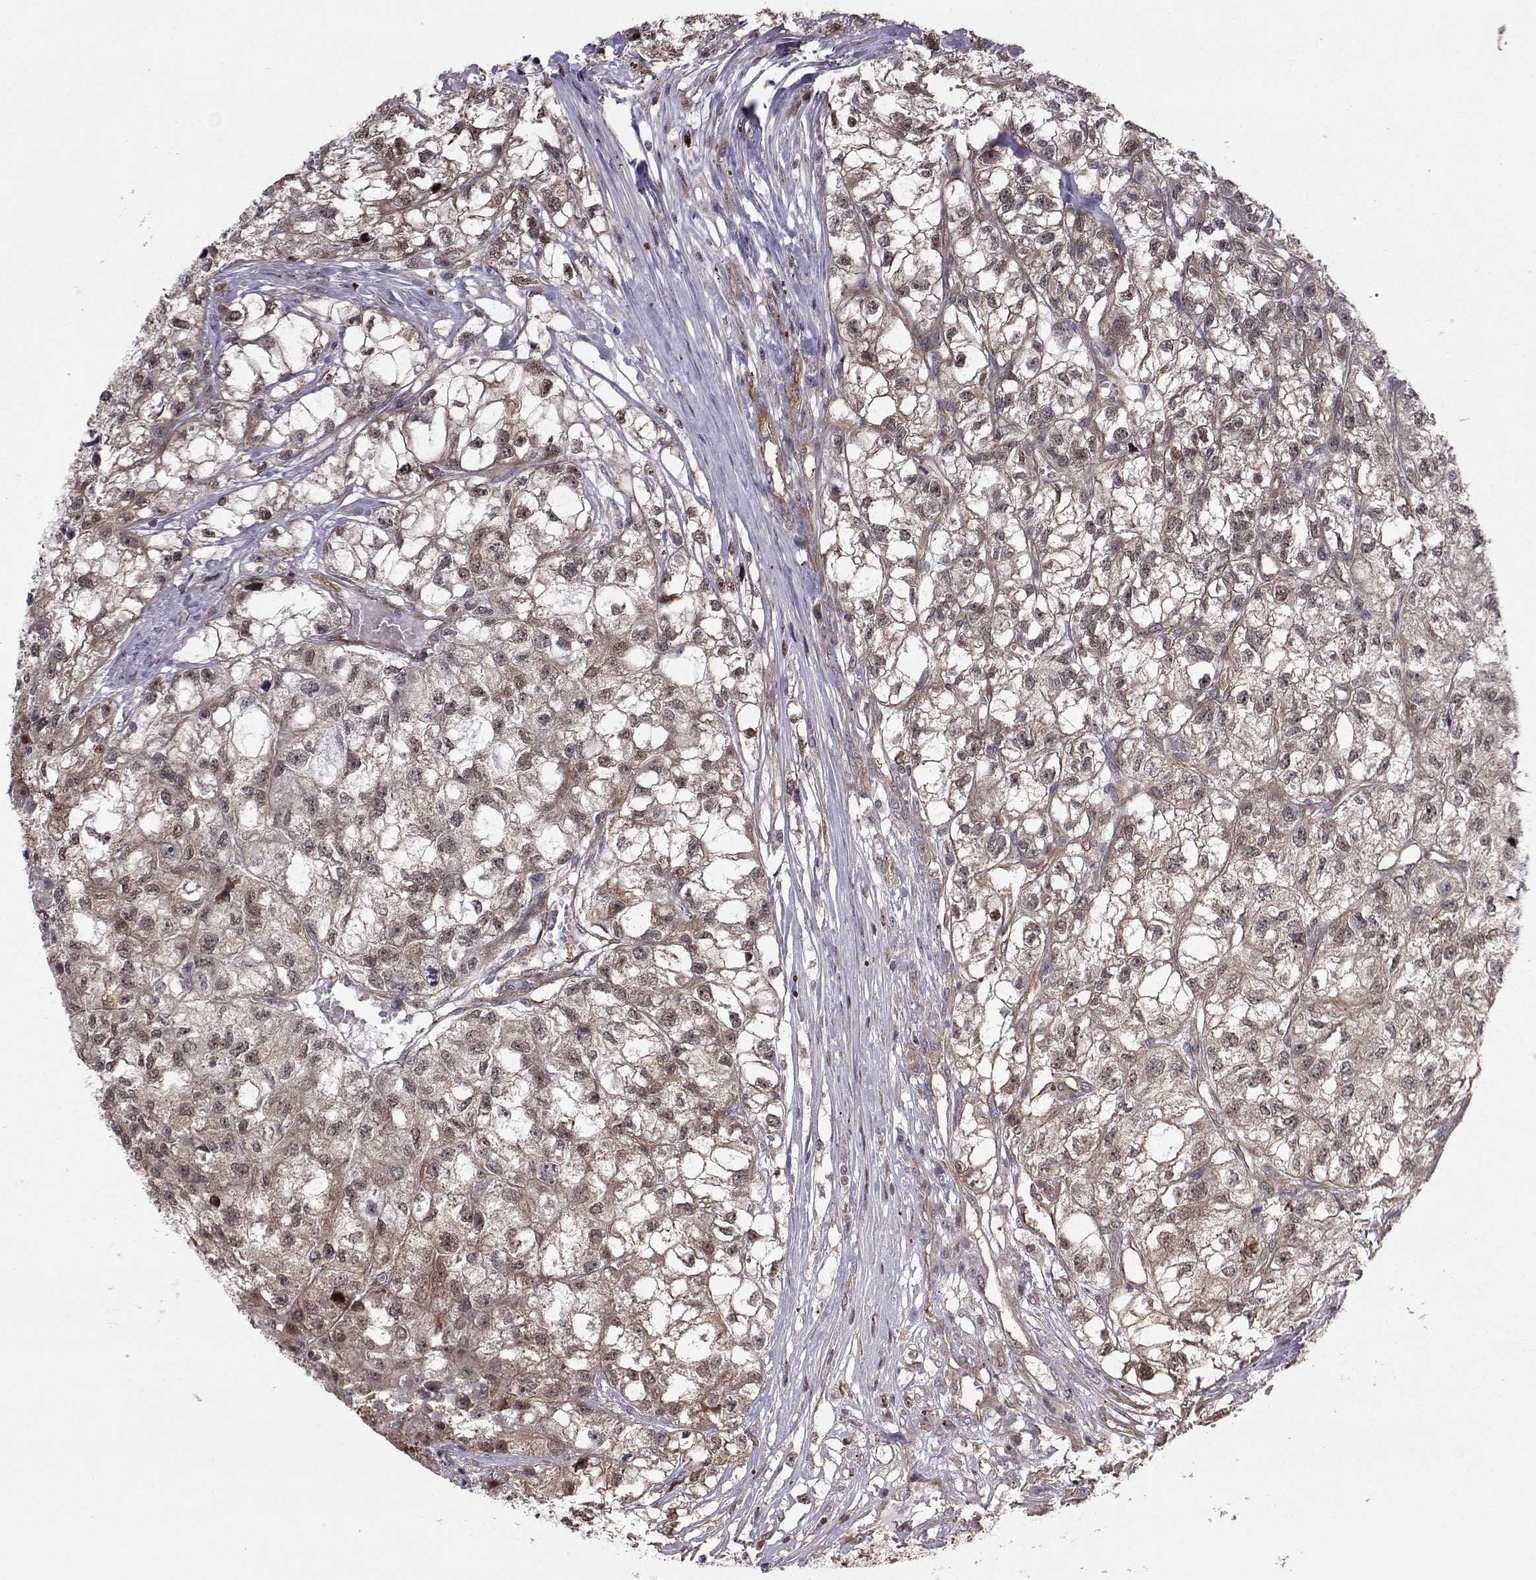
{"staining": {"intensity": "moderate", "quantity": "25%-75%", "location": "cytoplasmic/membranous"}, "tissue": "renal cancer", "cell_type": "Tumor cells", "image_type": "cancer", "snomed": [{"axis": "morphology", "description": "Adenocarcinoma, NOS"}, {"axis": "topography", "description": "Kidney"}], "caption": "IHC staining of adenocarcinoma (renal), which demonstrates medium levels of moderate cytoplasmic/membranous positivity in approximately 25%-75% of tumor cells indicating moderate cytoplasmic/membranous protein expression. The staining was performed using DAB (3,3'-diaminobenzidine) (brown) for protein detection and nuclei were counterstained in hematoxylin (blue).", "gene": "HSP90AB1", "patient": {"sex": "male", "age": 56}}